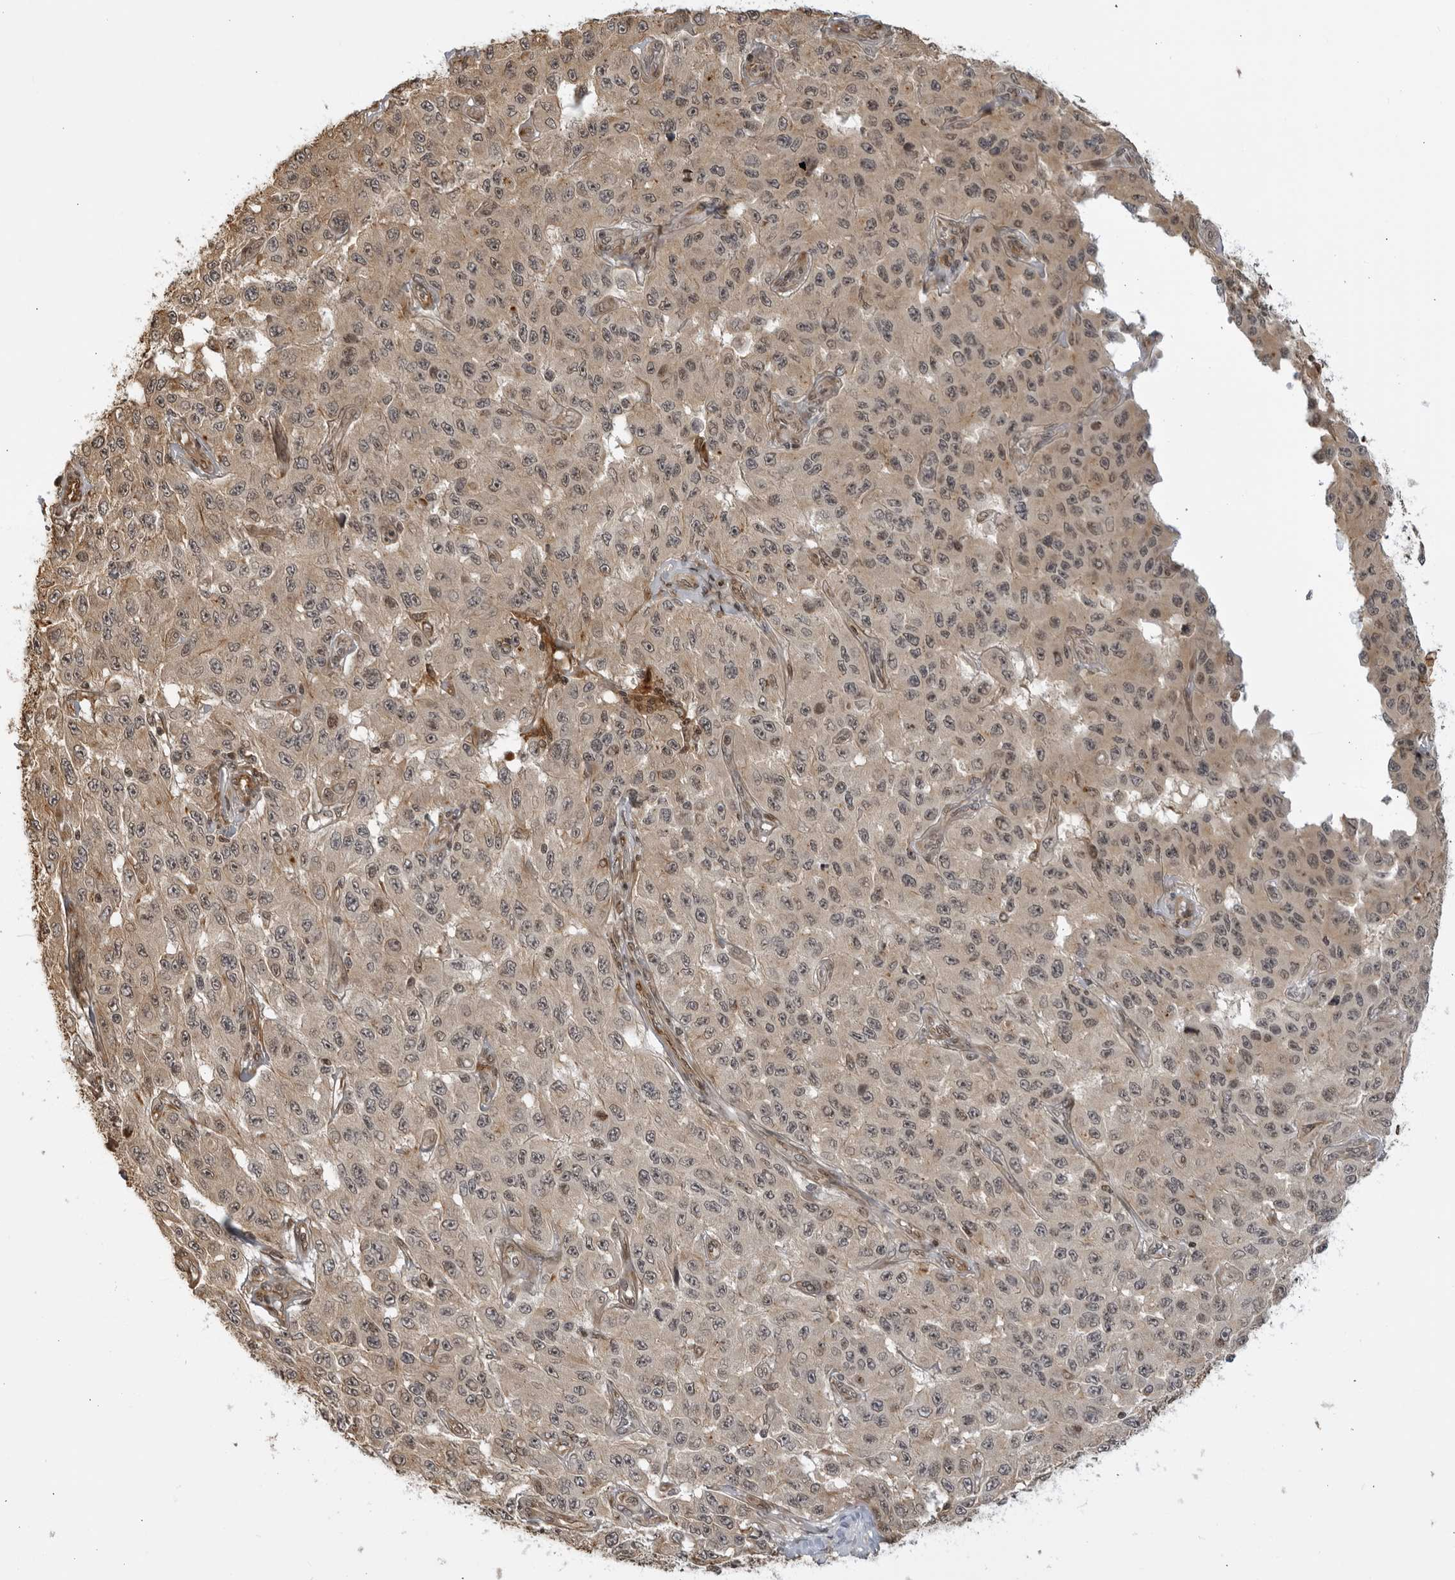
{"staining": {"intensity": "weak", "quantity": "25%-75%", "location": "cytoplasmic/membranous"}, "tissue": "melanoma", "cell_type": "Tumor cells", "image_type": "cancer", "snomed": [{"axis": "morphology", "description": "Malignant melanoma, NOS"}, {"axis": "topography", "description": "Skin"}], "caption": "Immunohistochemical staining of human melanoma displays low levels of weak cytoplasmic/membranous protein staining in about 25%-75% of tumor cells. The staining was performed using DAB, with brown indicating positive protein expression. Nuclei are stained blue with hematoxylin.", "gene": "TCF21", "patient": {"sex": "male", "age": 30}}